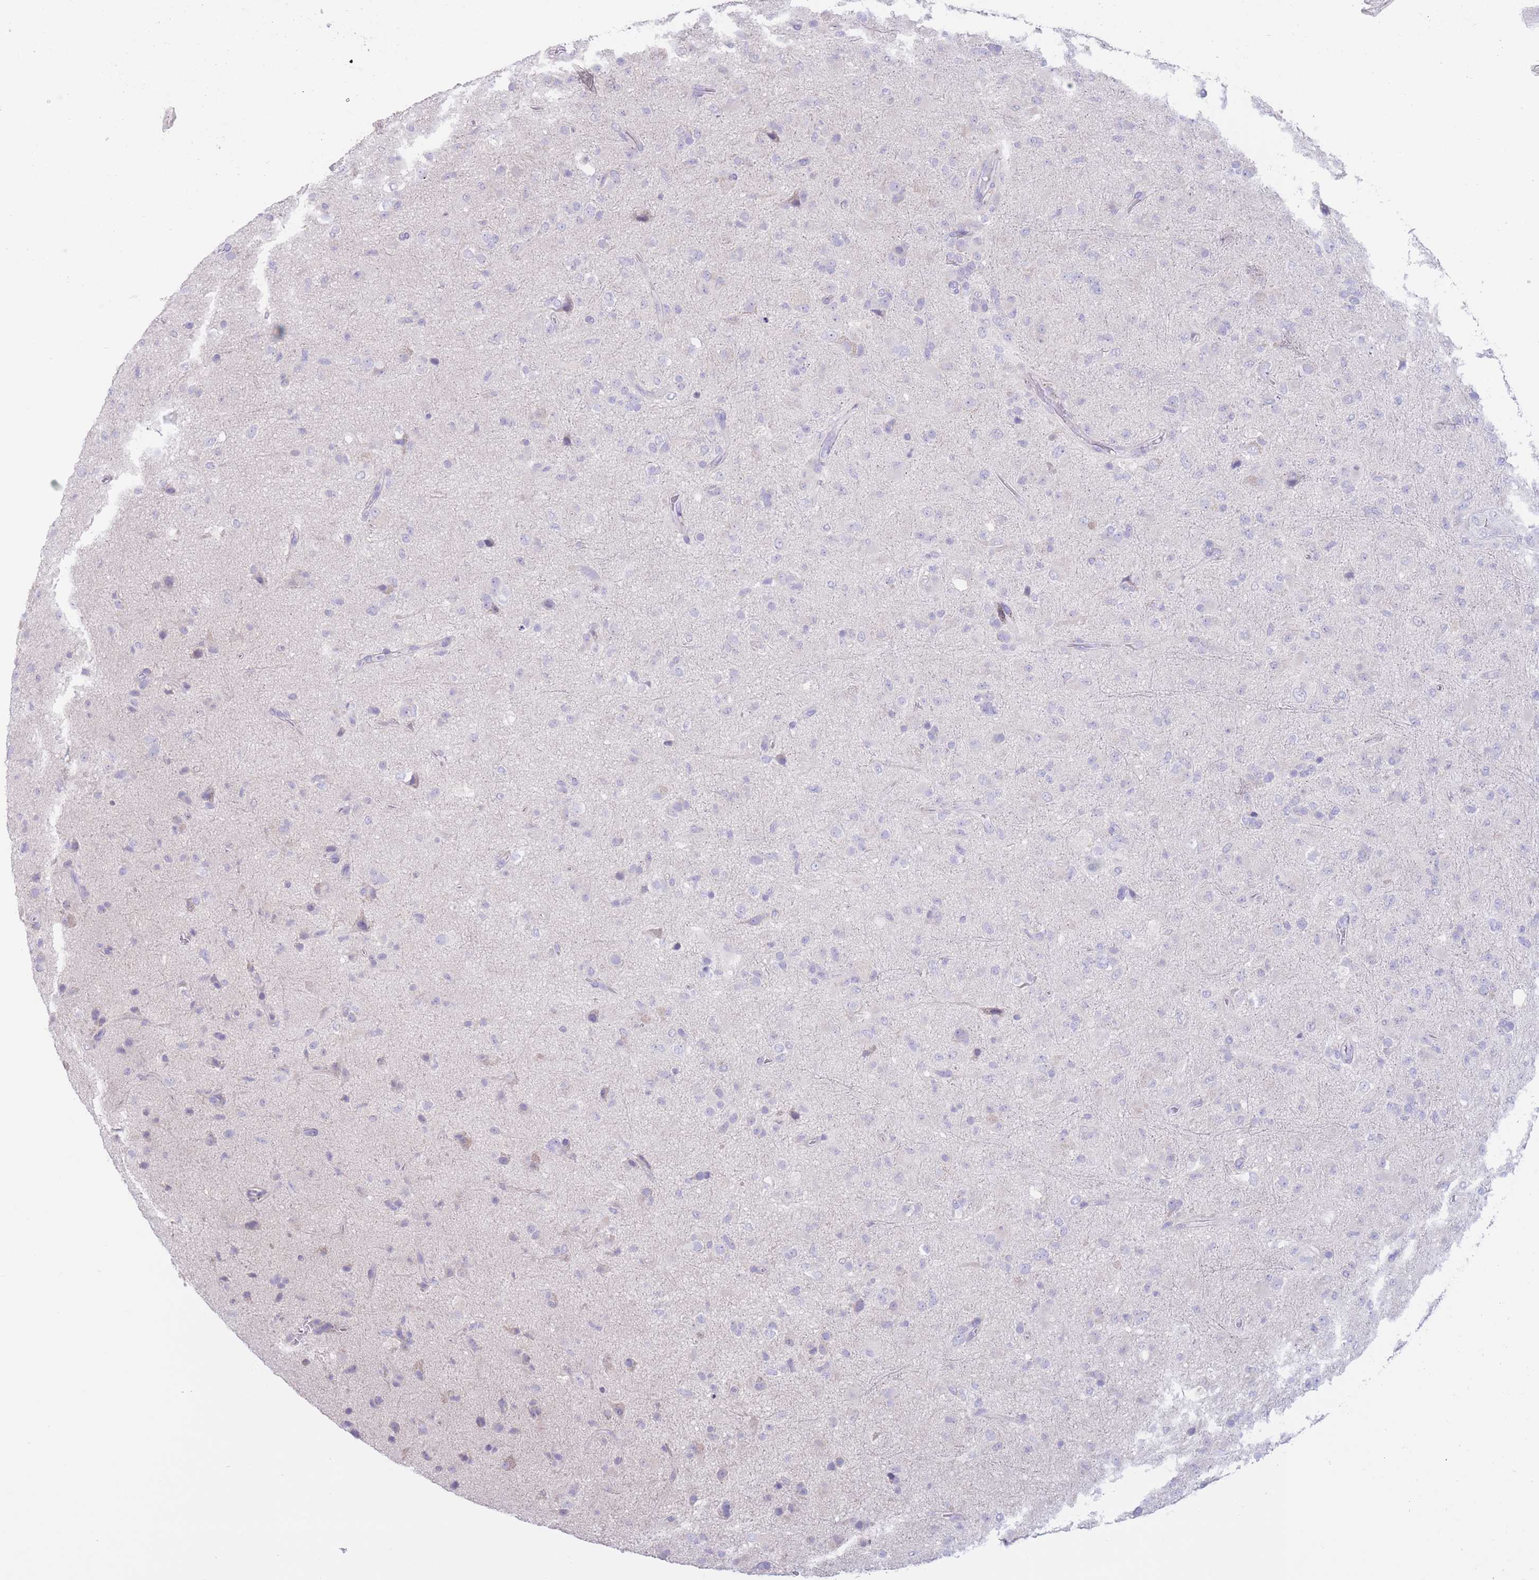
{"staining": {"intensity": "negative", "quantity": "none", "location": "none"}, "tissue": "glioma", "cell_type": "Tumor cells", "image_type": "cancer", "snomed": [{"axis": "morphology", "description": "Glioma, malignant, Low grade"}, {"axis": "topography", "description": "Brain"}], "caption": "Immunohistochemical staining of human malignant glioma (low-grade) shows no significant staining in tumor cells.", "gene": "FAH", "patient": {"sex": "male", "age": 65}}